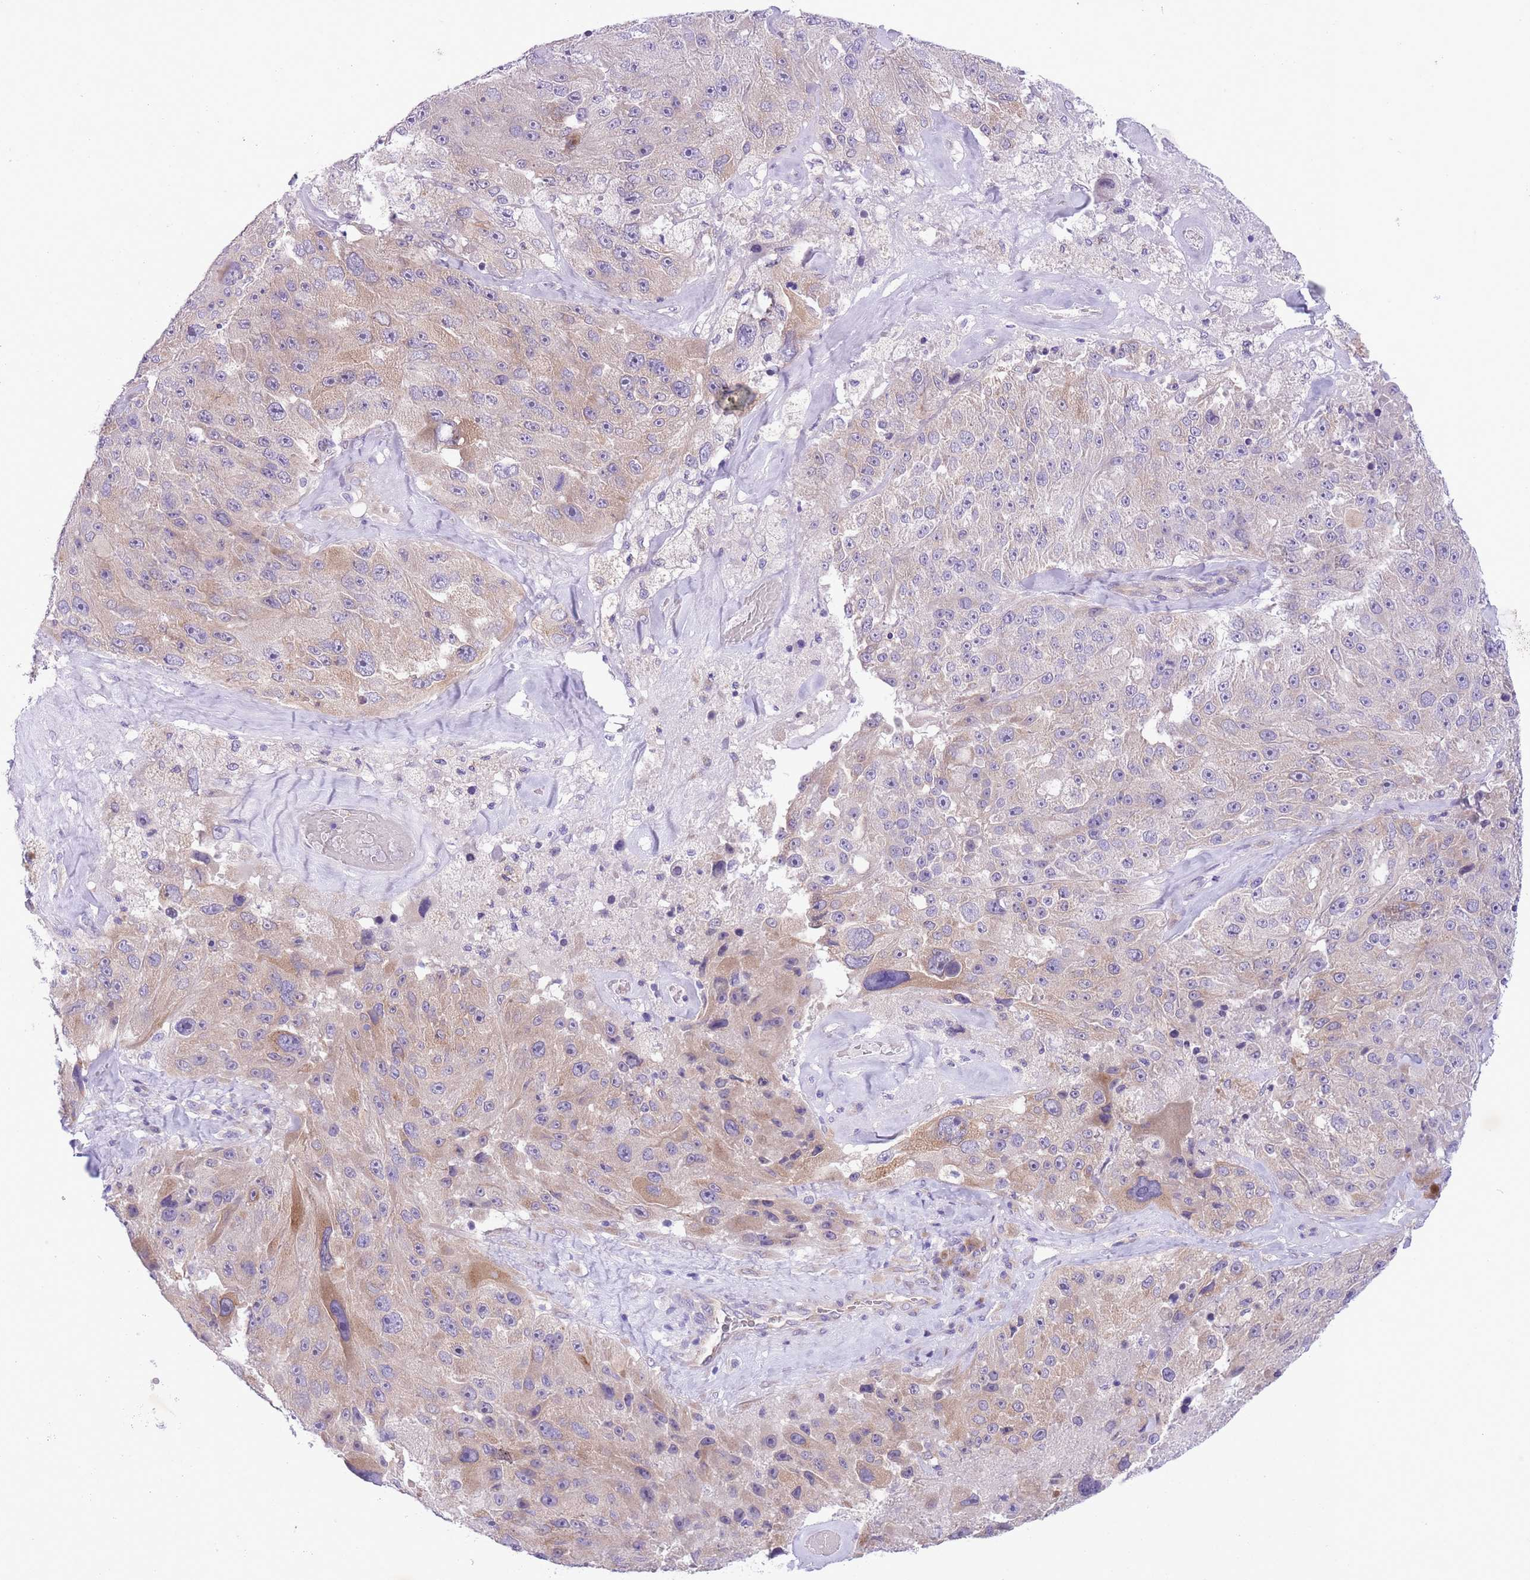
{"staining": {"intensity": "moderate", "quantity": "<25%", "location": "cytoplasmic/membranous"}, "tissue": "melanoma", "cell_type": "Tumor cells", "image_type": "cancer", "snomed": [{"axis": "morphology", "description": "Malignant melanoma, Metastatic site"}, {"axis": "topography", "description": "Lymph node"}], "caption": "Brown immunohistochemical staining in human melanoma reveals moderate cytoplasmic/membranous positivity in approximately <25% of tumor cells.", "gene": "WWOX", "patient": {"sex": "male", "age": 62}}